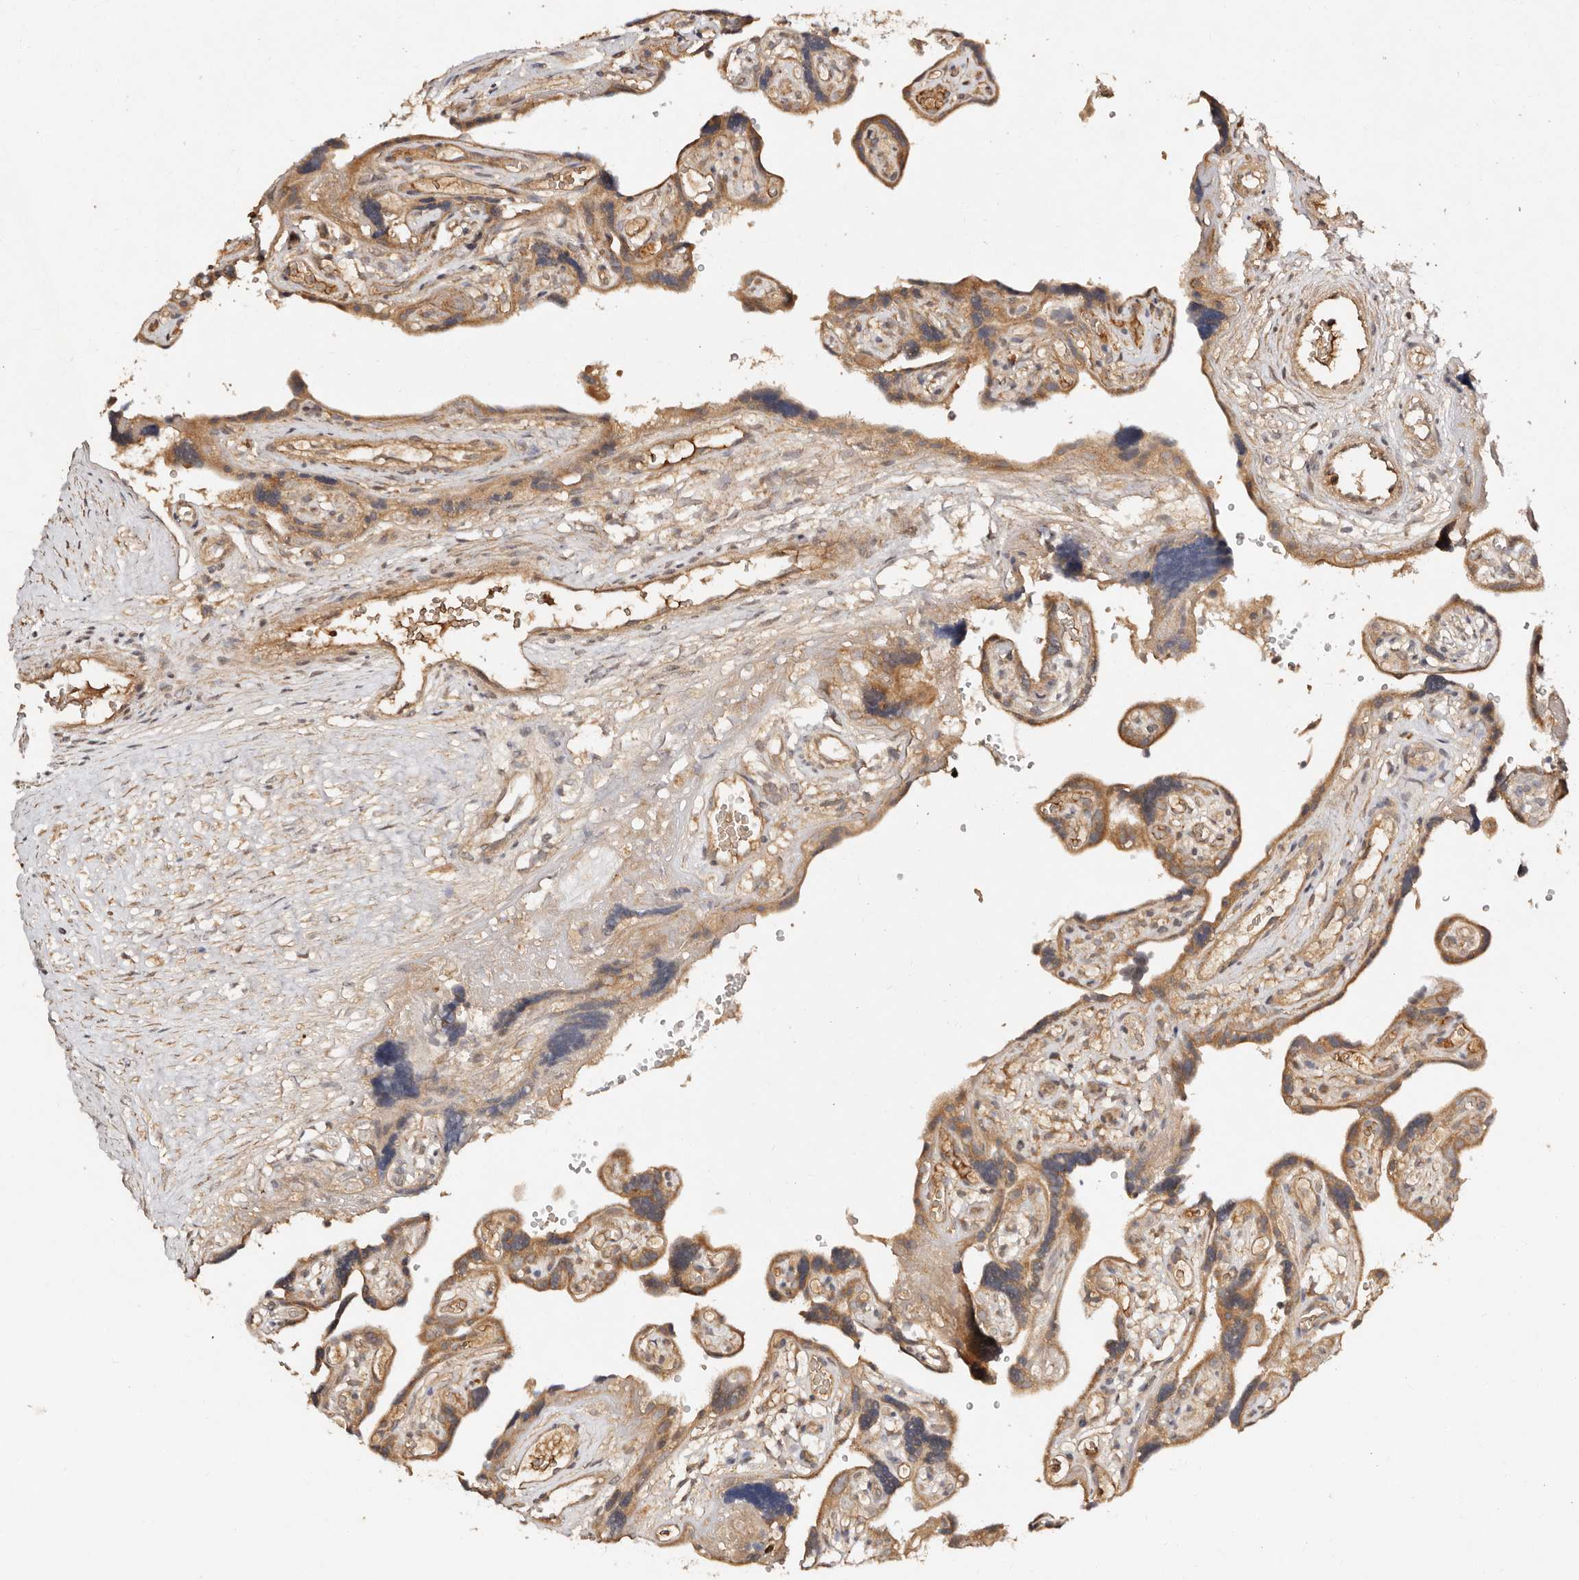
{"staining": {"intensity": "moderate", "quantity": ">75%", "location": "cytoplasmic/membranous"}, "tissue": "placenta", "cell_type": "Decidual cells", "image_type": "normal", "snomed": [{"axis": "morphology", "description": "Normal tissue, NOS"}, {"axis": "topography", "description": "Placenta"}], "caption": "This image displays IHC staining of benign human placenta, with medium moderate cytoplasmic/membranous staining in approximately >75% of decidual cells.", "gene": "DENND11", "patient": {"sex": "female", "age": 30}}